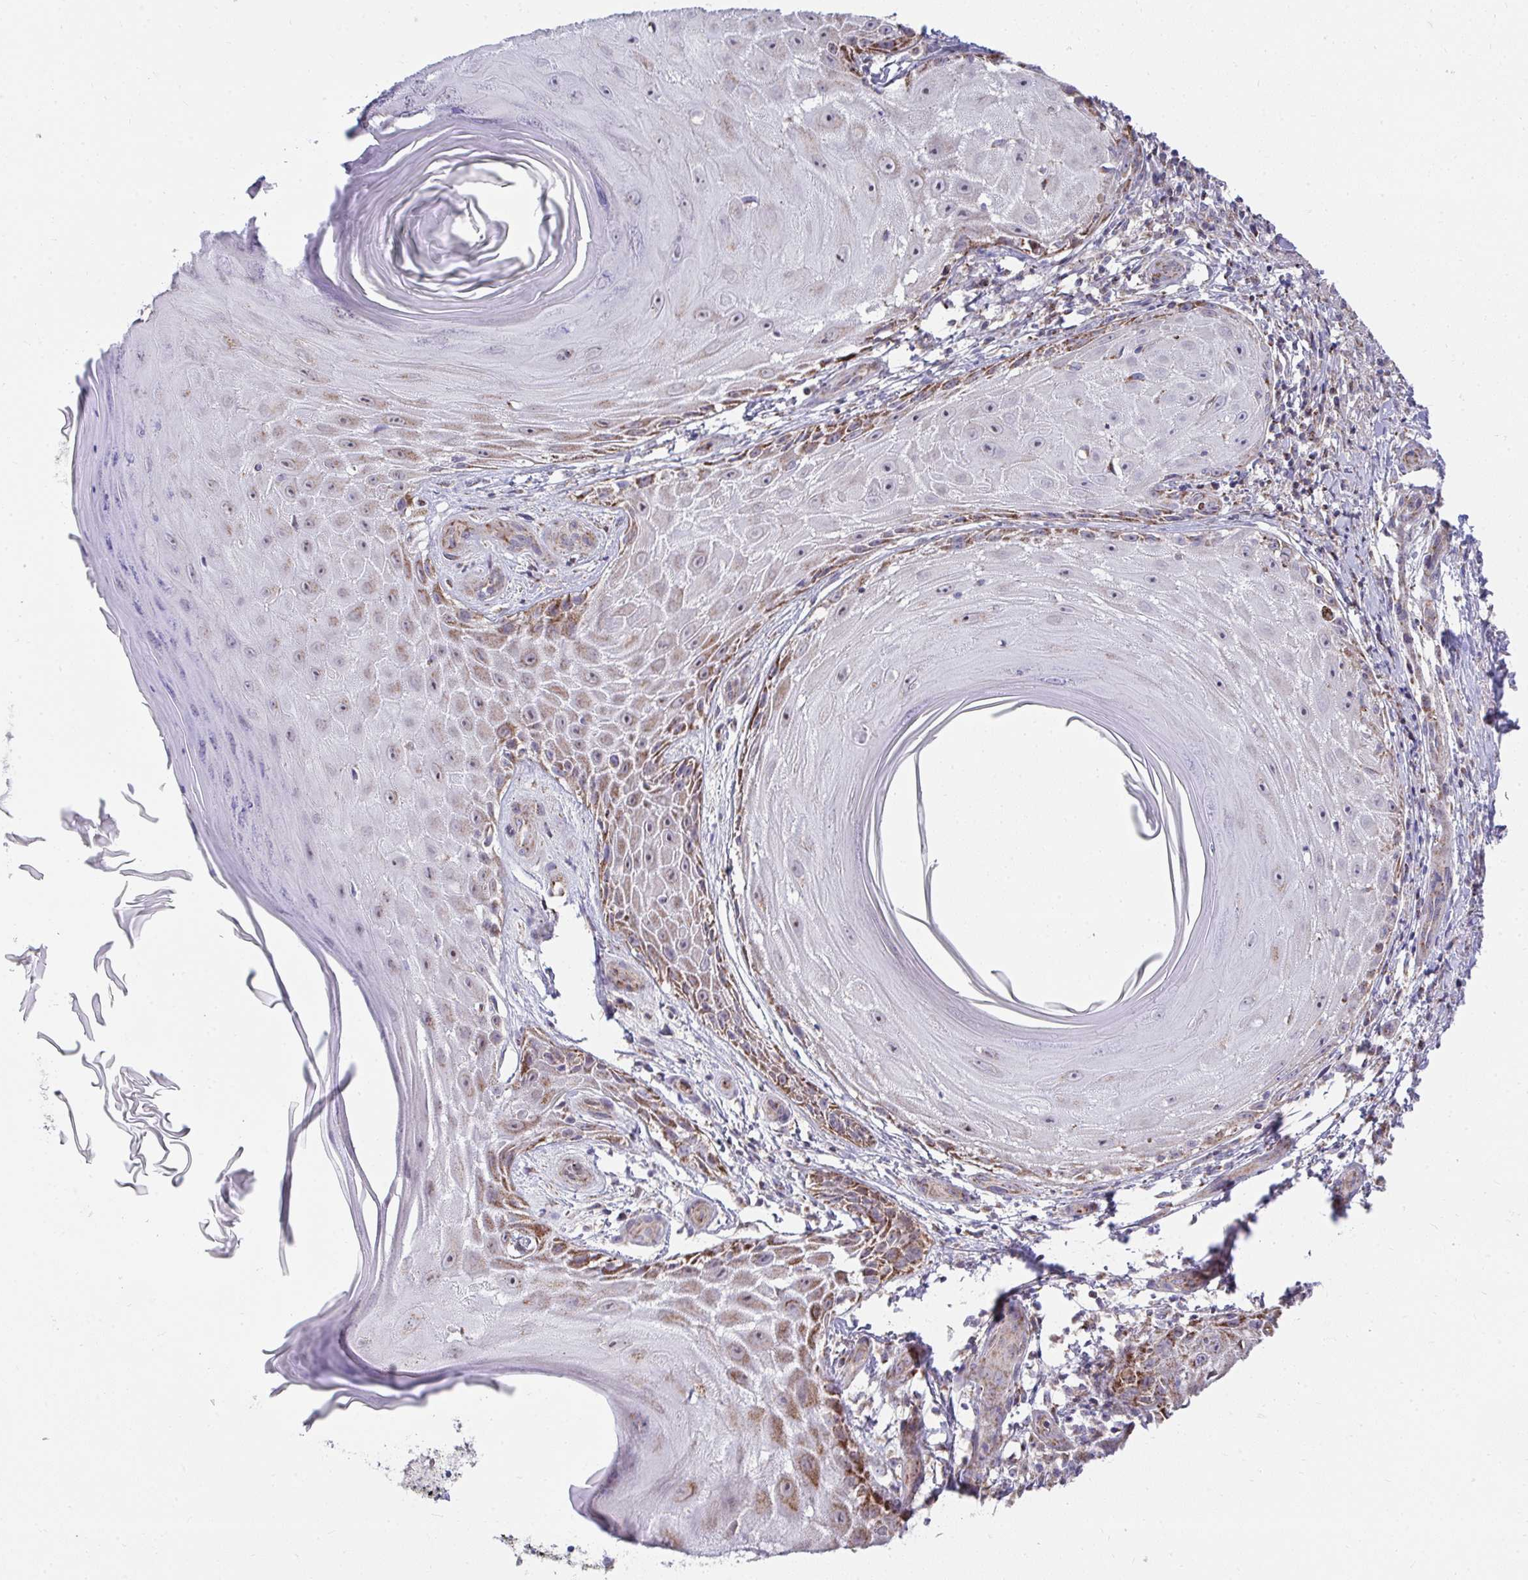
{"staining": {"intensity": "moderate", "quantity": ">75%", "location": "cytoplasmic/membranous"}, "tissue": "skin cancer", "cell_type": "Tumor cells", "image_type": "cancer", "snomed": [{"axis": "morphology", "description": "Squamous cell carcinoma, NOS"}, {"axis": "topography", "description": "Skin"}], "caption": "High-power microscopy captured an immunohistochemistry photomicrograph of skin cancer (squamous cell carcinoma), revealing moderate cytoplasmic/membranous positivity in about >75% of tumor cells. The staining was performed using DAB to visualize the protein expression in brown, while the nuclei were stained in blue with hematoxylin (Magnification: 20x).", "gene": "PRRG3", "patient": {"sex": "female", "age": 77}}